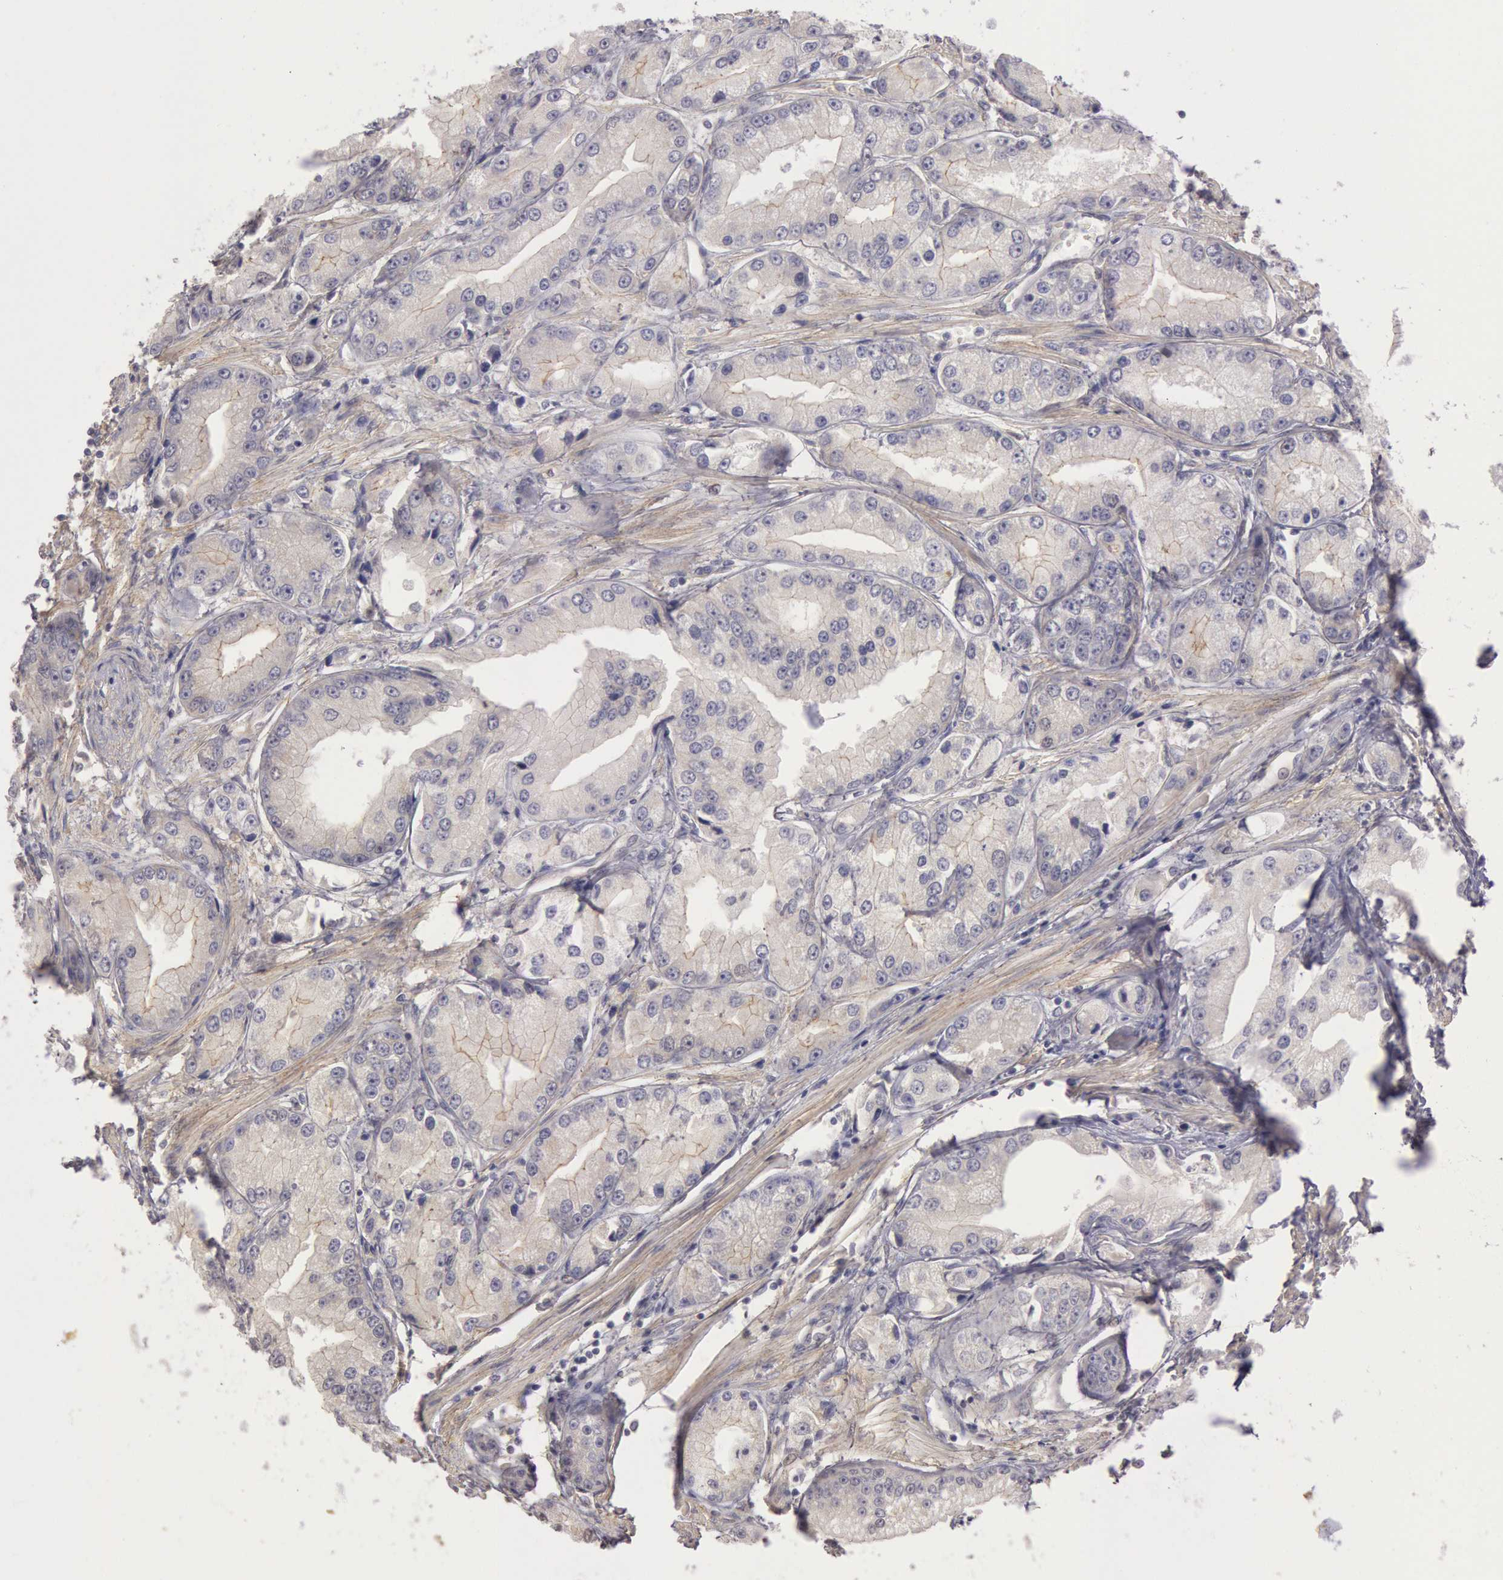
{"staining": {"intensity": "negative", "quantity": "none", "location": "none"}, "tissue": "prostate cancer", "cell_type": "Tumor cells", "image_type": "cancer", "snomed": [{"axis": "morphology", "description": "Adenocarcinoma, Medium grade"}, {"axis": "topography", "description": "Prostate"}], "caption": "Immunohistochemical staining of prostate cancer displays no significant staining in tumor cells.", "gene": "AMOTL1", "patient": {"sex": "male", "age": 72}}